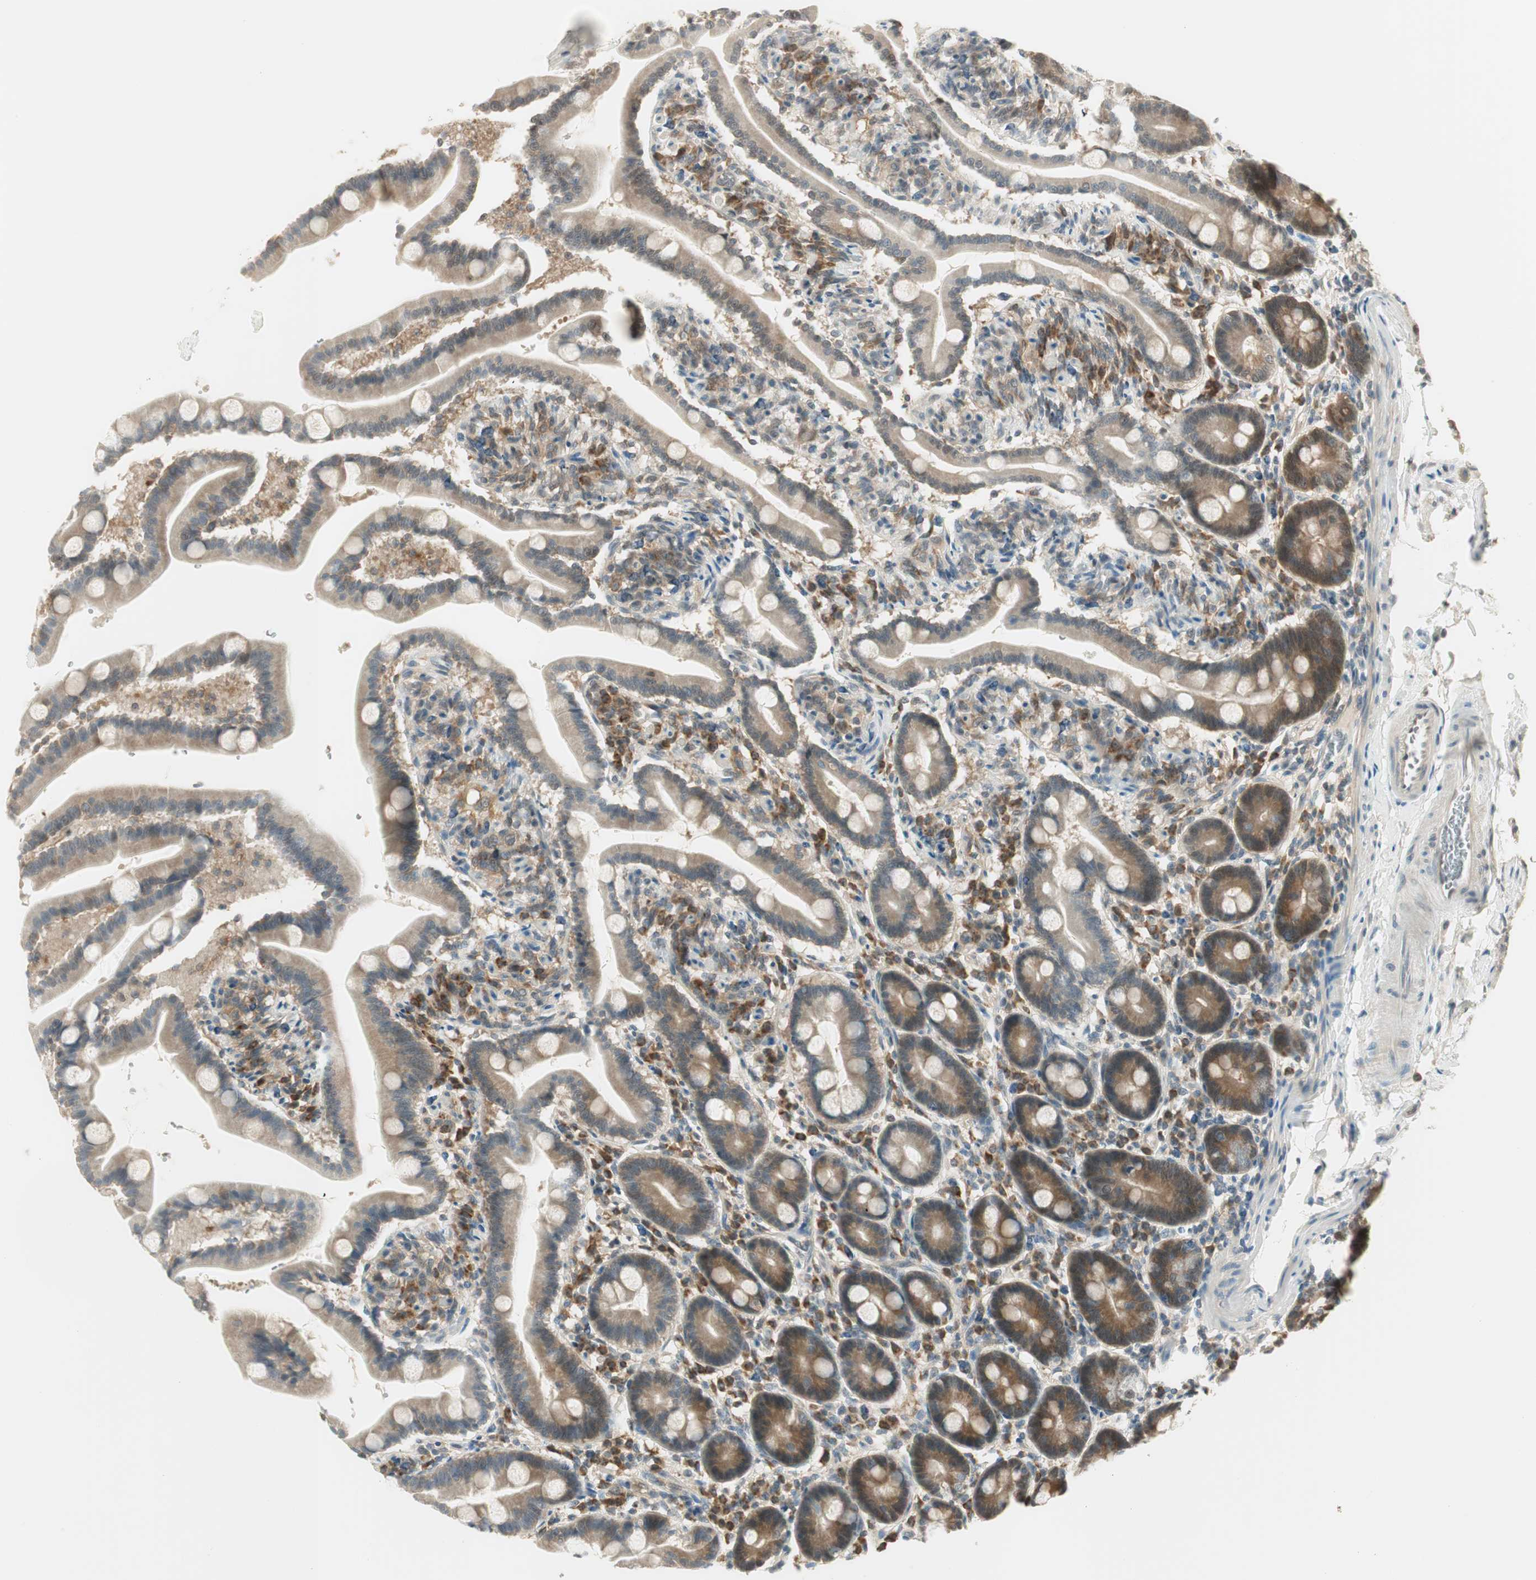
{"staining": {"intensity": "weak", "quantity": ">75%", "location": "cytoplasmic/membranous"}, "tissue": "duodenum", "cell_type": "Glandular cells", "image_type": "normal", "snomed": [{"axis": "morphology", "description": "Normal tissue, NOS"}, {"axis": "topography", "description": "Duodenum"}], "caption": "Protein staining reveals weak cytoplasmic/membranous staining in about >75% of glandular cells in benign duodenum. The staining was performed using DAB, with brown indicating positive protein expression. Nuclei are stained blue with hematoxylin.", "gene": "IPO5", "patient": {"sex": "male", "age": 54}}